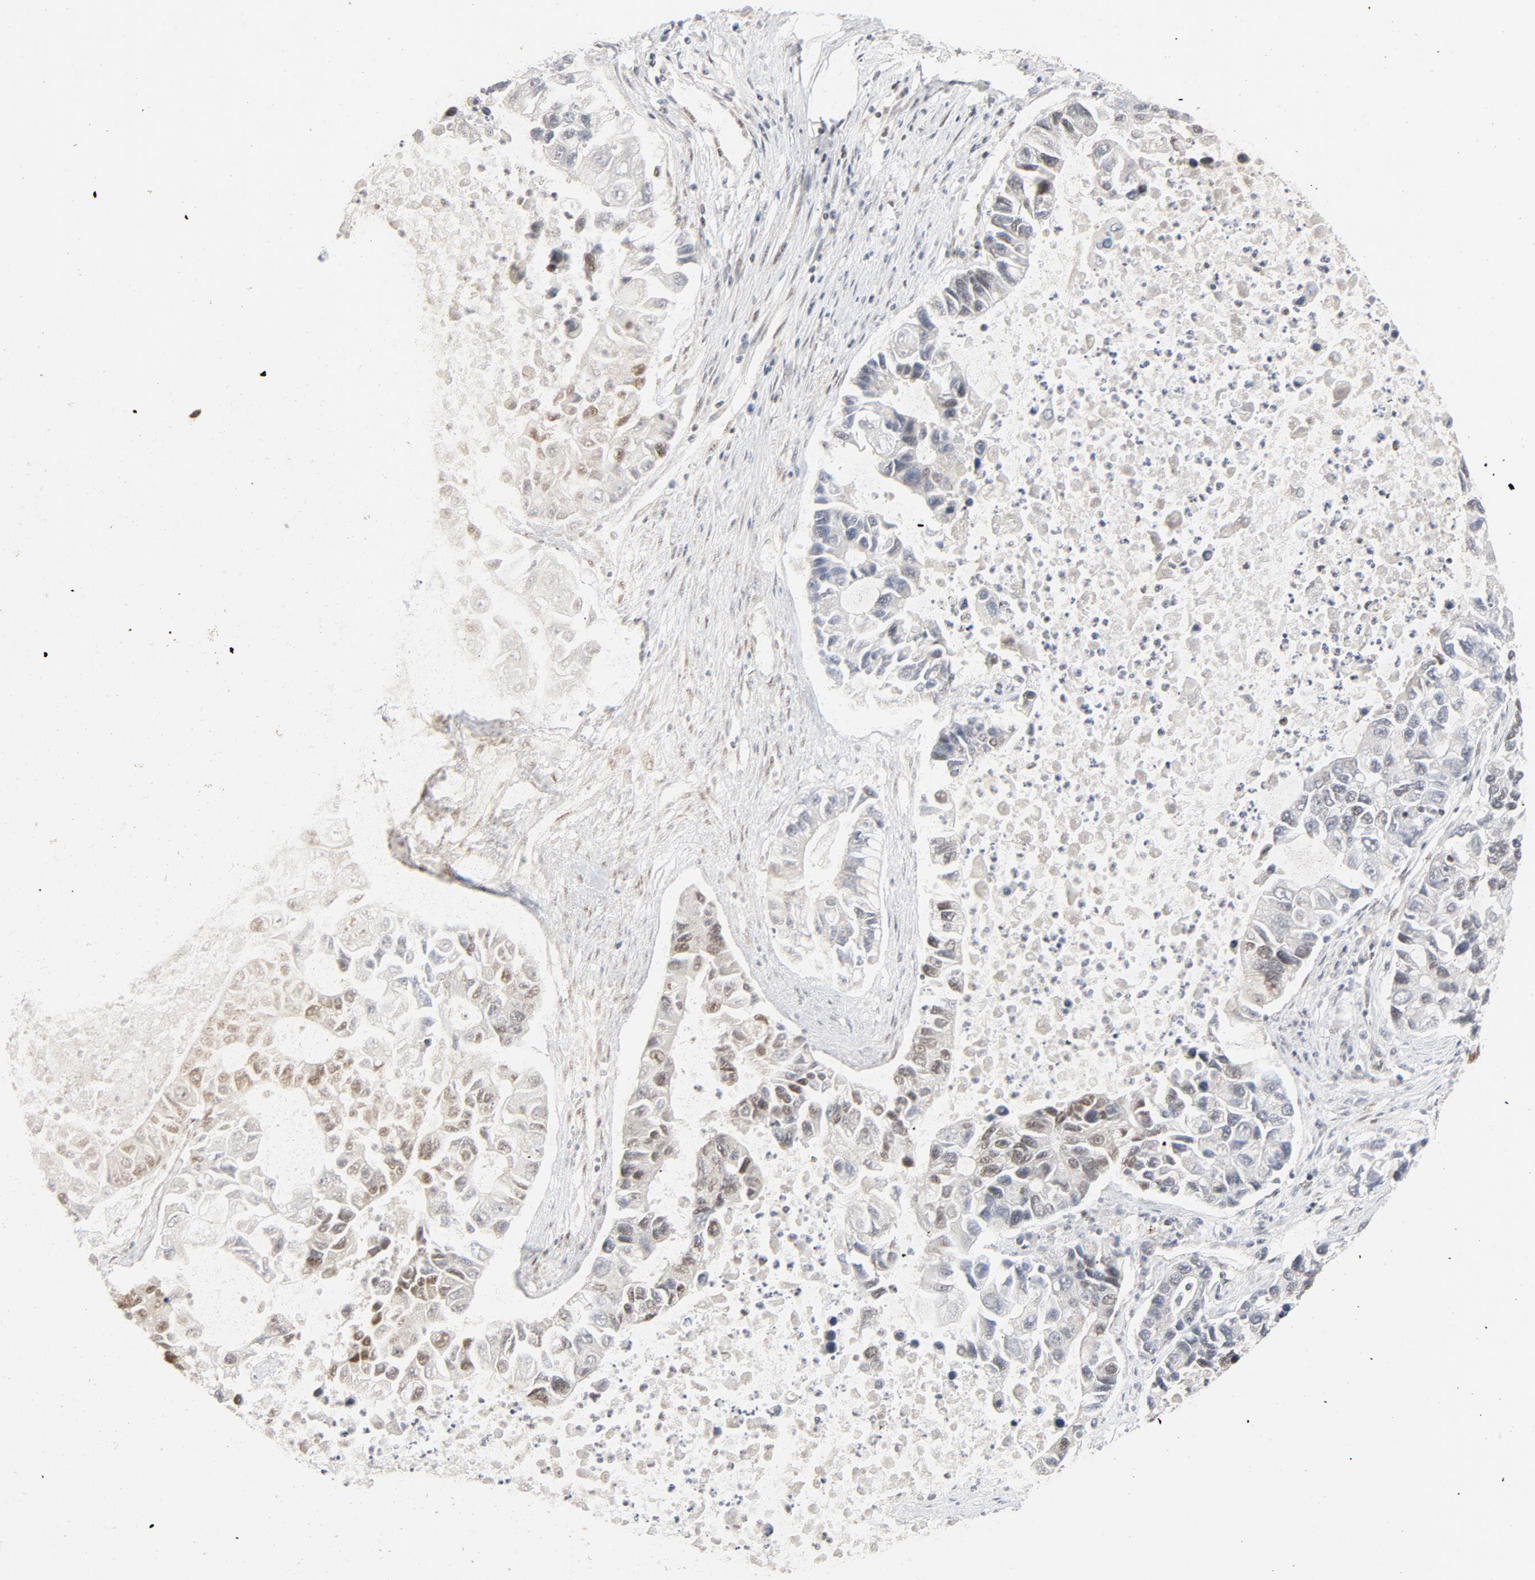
{"staining": {"intensity": "weak", "quantity": "<25%", "location": "nuclear"}, "tissue": "lung cancer", "cell_type": "Tumor cells", "image_type": "cancer", "snomed": [{"axis": "morphology", "description": "Adenocarcinoma, NOS"}, {"axis": "topography", "description": "Lung"}], "caption": "Lung cancer was stained to show a protein in brown. There is no significant expression in tumor cells.", "gene": "ERCC1", "patient": {"sex": "female", "age": 51}}